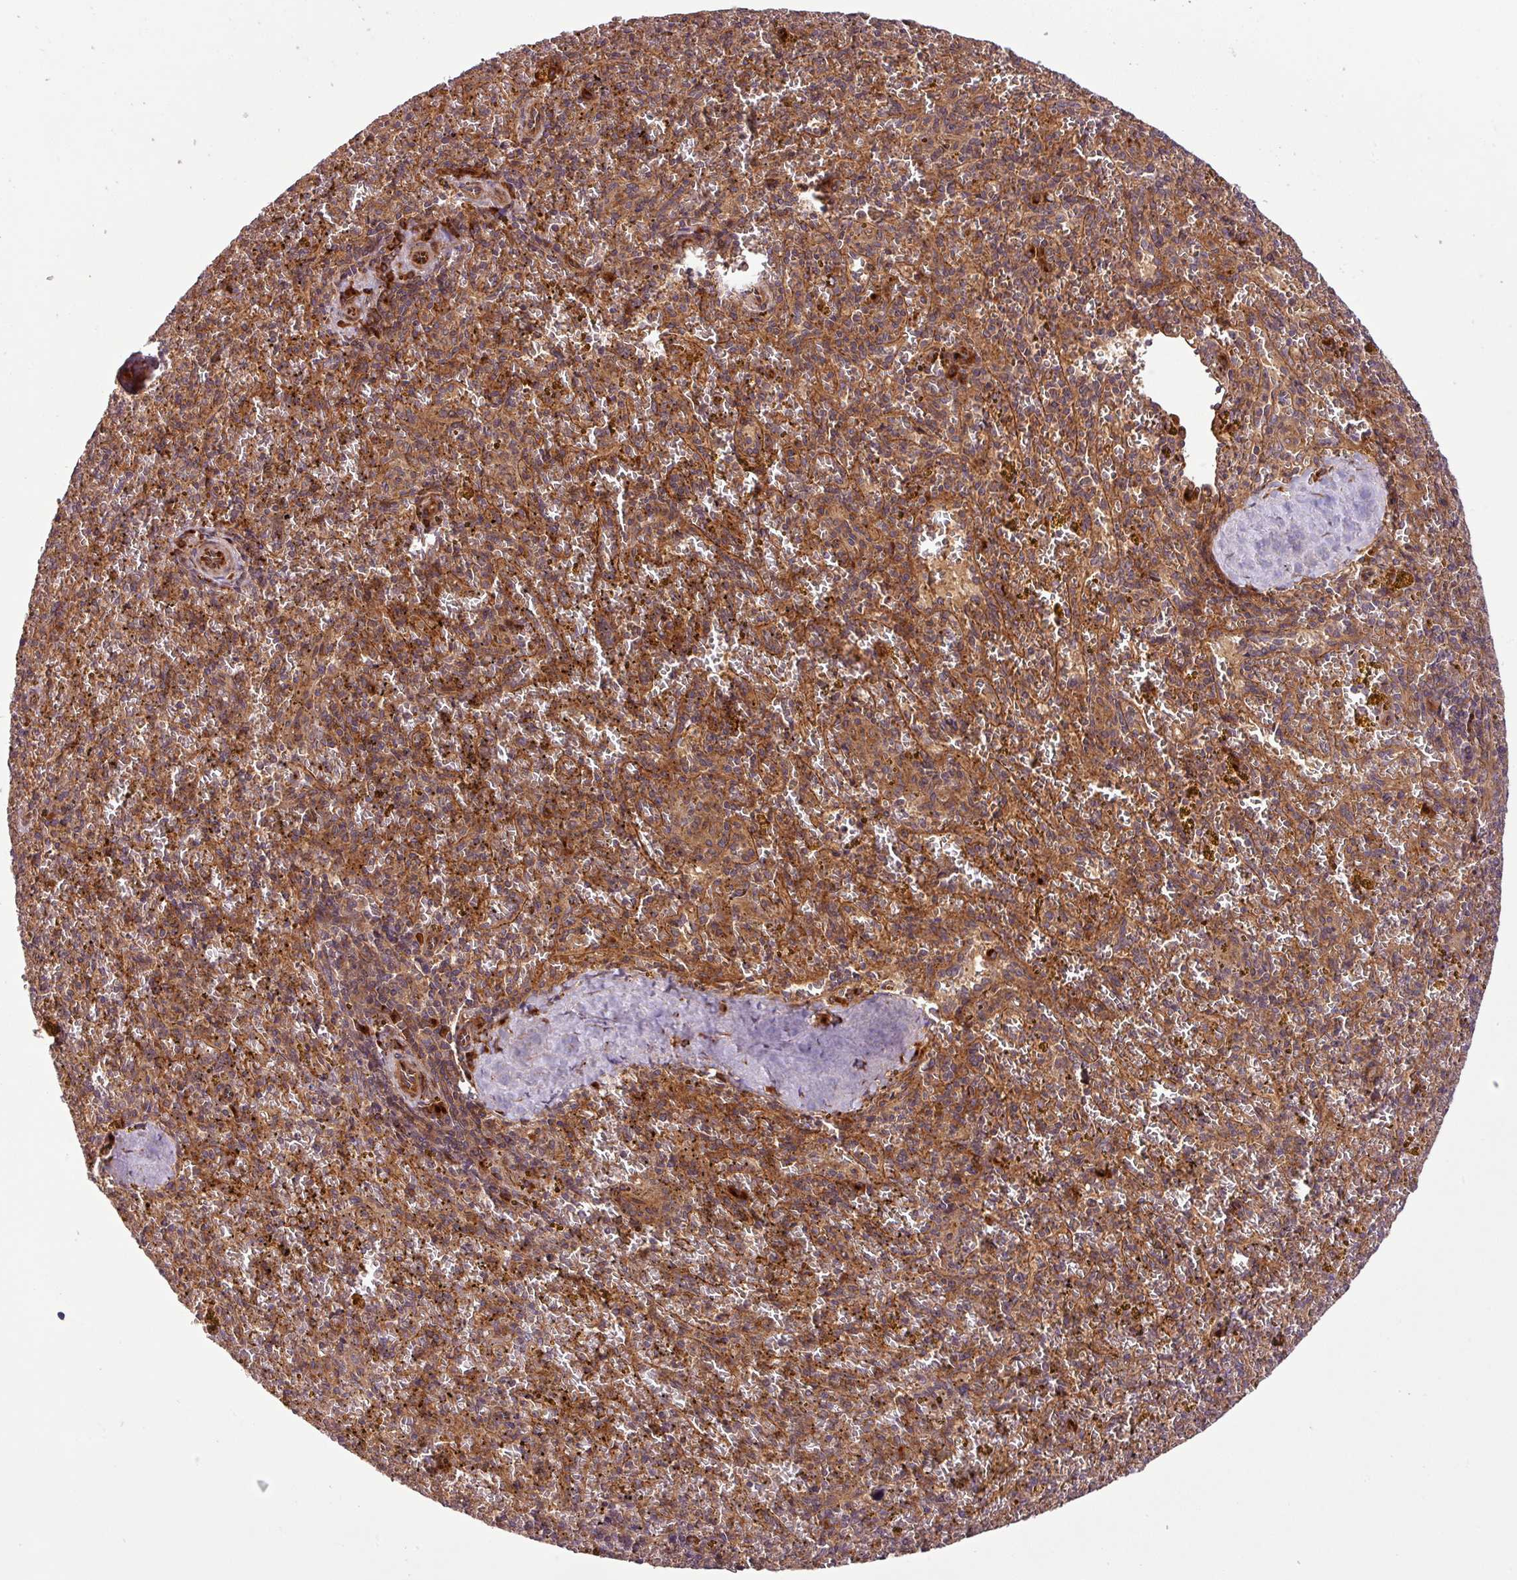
{"staining": {"intensity": "moderate", "quantity": "25%-75%", "location": "cytoplasmic/membranous"}, "tissue": "spleen", "cell_type": "Cells in red pulp", "image_type": "normal", "snomed": [{"axis": "morphology", "description": "Normal tissue, NOS"}, {"axis": "topography", "description": "Spleen"}], "caption": "A high-resolution photomicrograph shows IHC staining of benign spleen, which exhibits moderate cytoplasmic/membranous positivity in about 25%-75% of cells in red pulp. (Brightfield microscopy of DAB IHC at high magnification).", "gene": "ART1", "patient": {"sex": "male", "age": 57}}